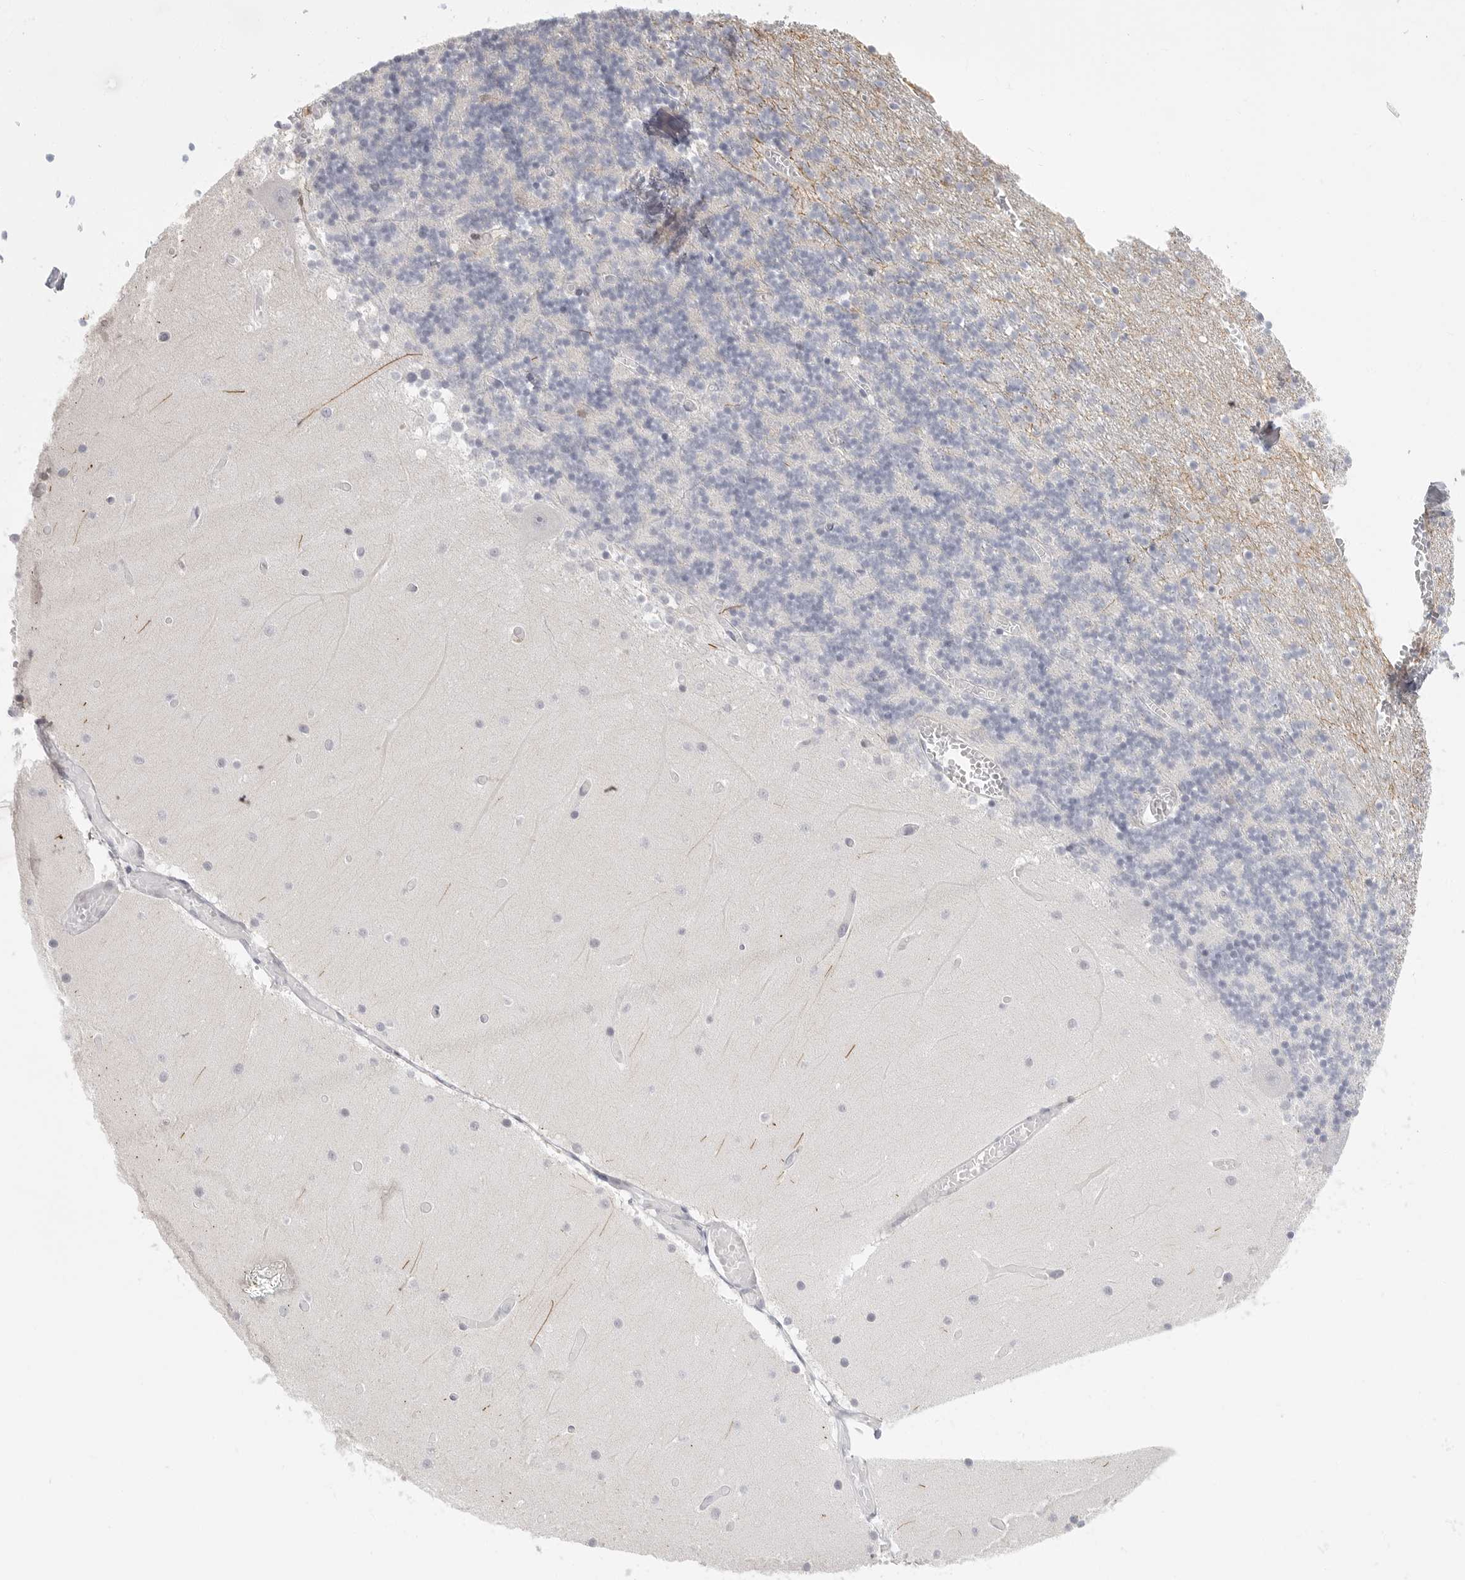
{"staining": {"intensity": "negative", "quantity": "none", "location": "none"}, "tissue": "cerebellum", "cell_type": "Cells in granular layer", "image_type": "normal", "snomed": [{"axis": "morphology", "description": "Normal tissue, NOS"}, {"axis": "topography", "description": "Cerebellum"}], "caption": "There is no significant expression in cells in granular layer of cerebellum. (Immunohistochemistry, brightfield microscopy, high magnification).", "gene": "HMGCS2", "patient": {"sex": "female", "age": 28}}